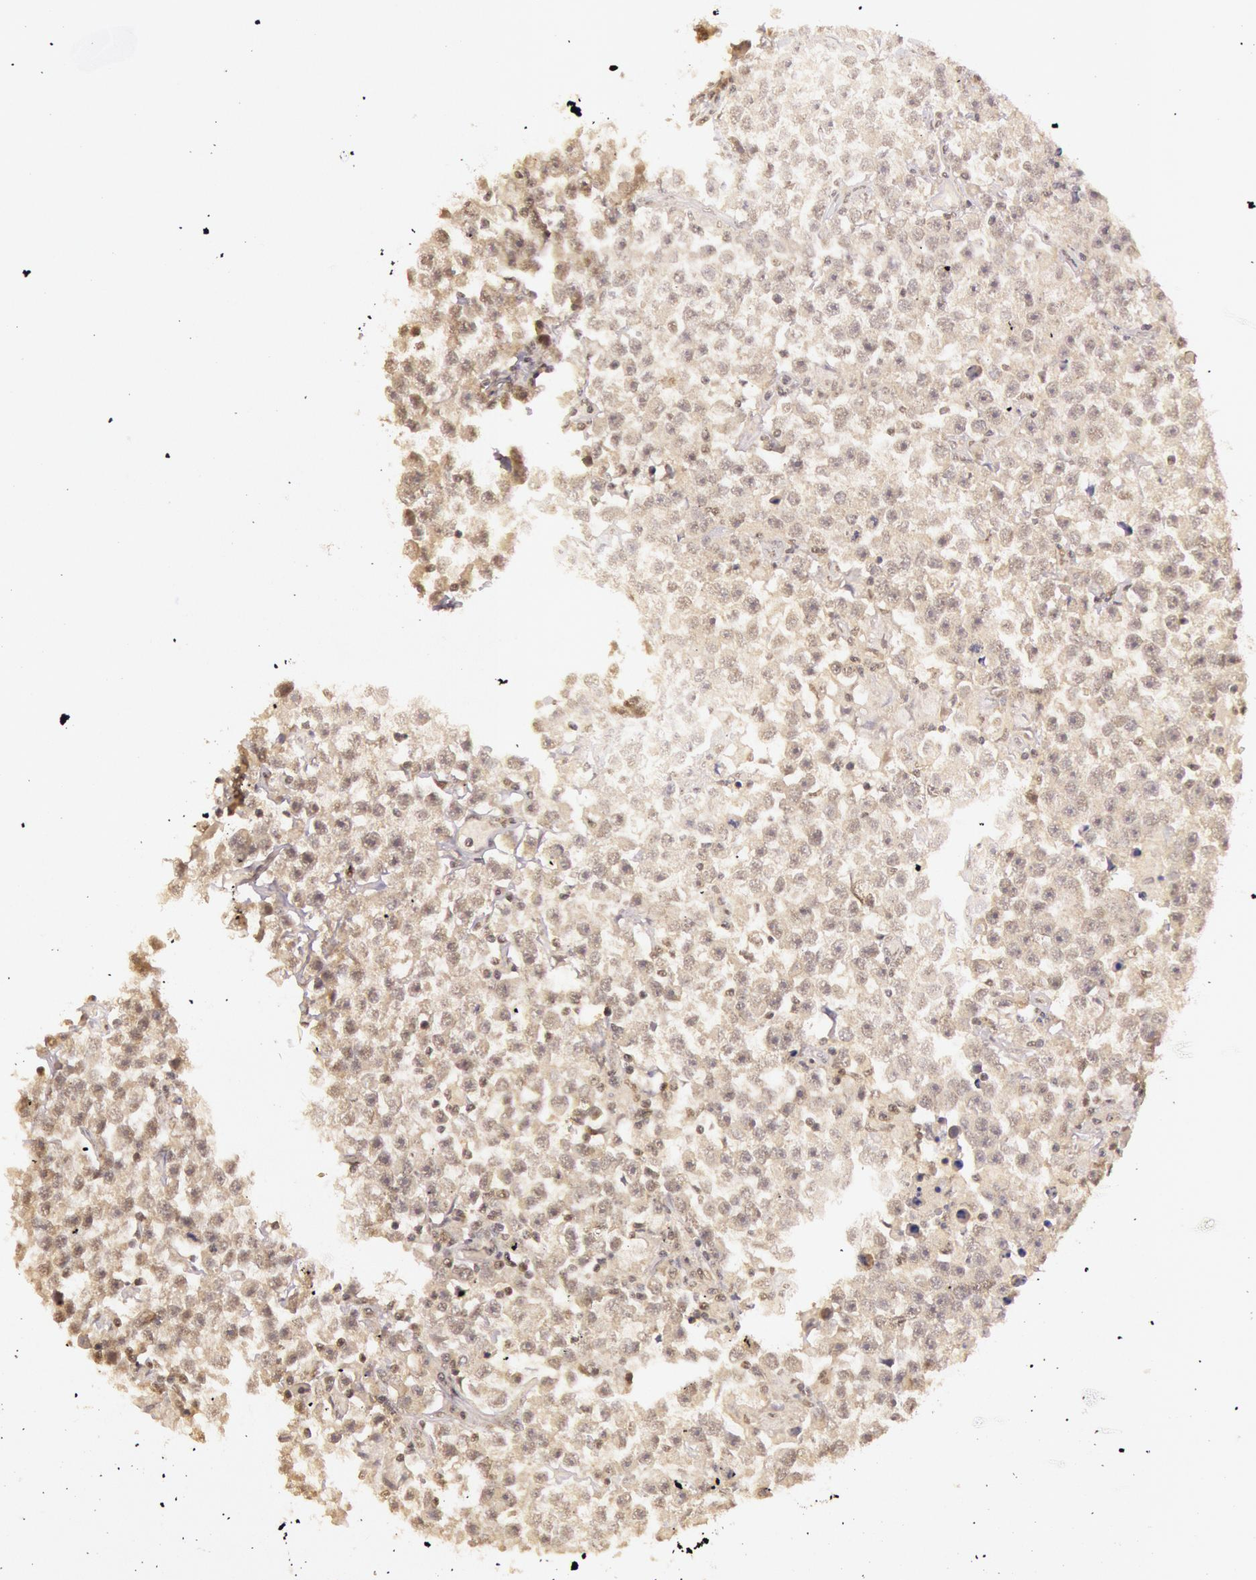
{"staining": {"intensity": "weak", "quantity": ">75%", "location": "cytoplasmic/membranous"}, "tissue": "testis cancer", "cell_type": "Tumor cells", "image_type": "cancer", "snomed": [{"axis": "morphology", "description": "Seminoma, NOS"}, {"axis": "topography", "description": "Testis"}], "caption": "Immunohistochemistry (IHC) of human testis cancer (seminoma) reveals low levels of weak cytoplasmic/membranous positivity in about >75% of tumor cells.", "gene": "RTL10", "patient": {"sex": "male", "age": 33}}